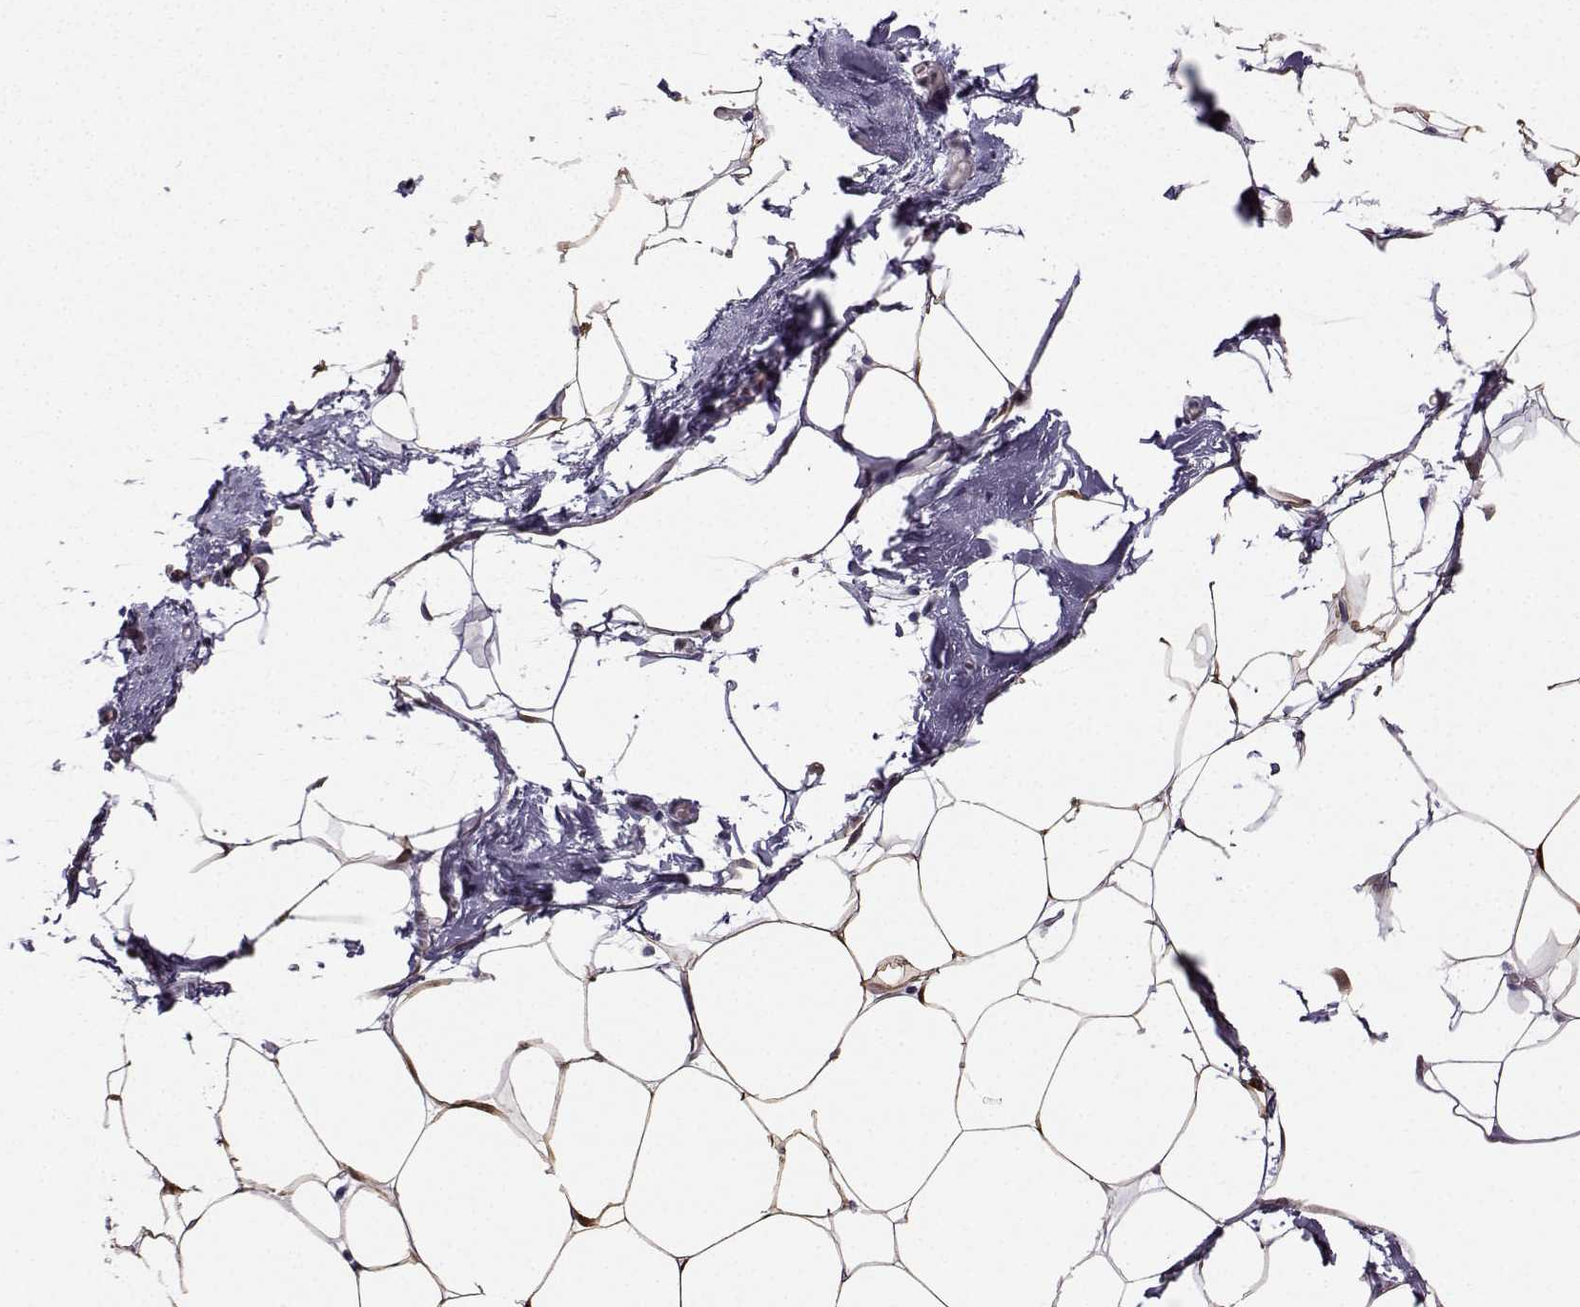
{"staining": {"intensity": "strong", "quantity": "25%-75%", "location": "cytoplasmic/membranous"}, "tissue": "adipose tissue", "cell_type": "Adipocytes", "image_type": "normal", "snomed": [{"axis": "morphology", "description": "Normal tissue, NOS"}, {"axis": "topography", "description": "Adipose tissue"}], "caption": "Adipocytes display high levels of strong cytoplasmic/membranous expression in about 25%-75% of cells in normal adipose tissue.", "gene": "NQO1", "patient": {"sex": "male", "age": 57}}